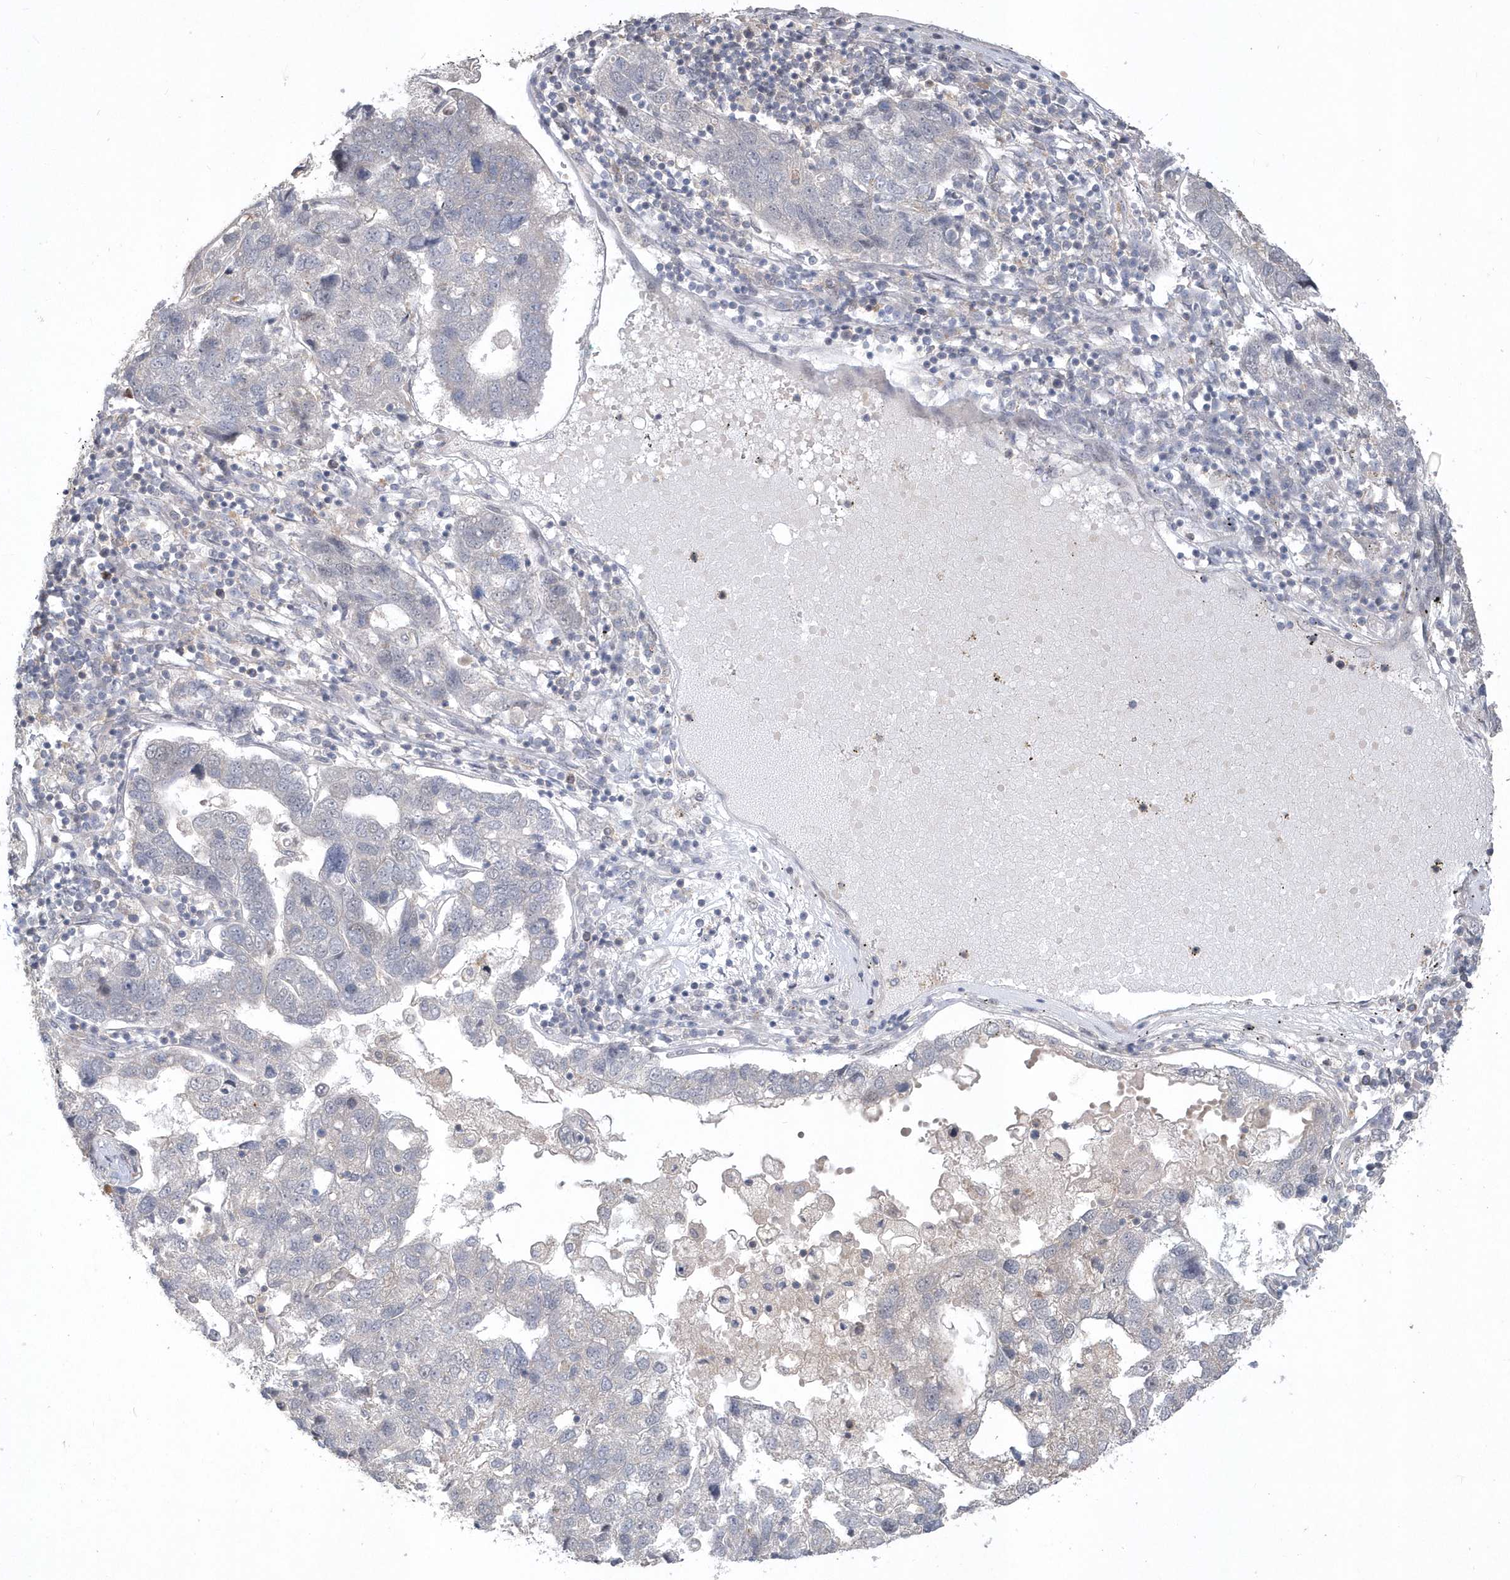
{"staining": {"intensity": "negative", "quantity": "none", "location": "none"}, "tissue": "pancreatic cancer", "cell_type": "Tumor cells", "image_type": "cancer", "snomed": [{"axis": "morphology", "description": "Adenocarcinoma, NOS"}, {"axis": "topography", "description": "Pancreas"}], "caption": "A histopathology image of pancreatic adenocarcinoma stained for a protein exhibits no brown staining in tumor cells.", "gene": "TSPEAR", "patient": {"sex": "female", "age": 61}}